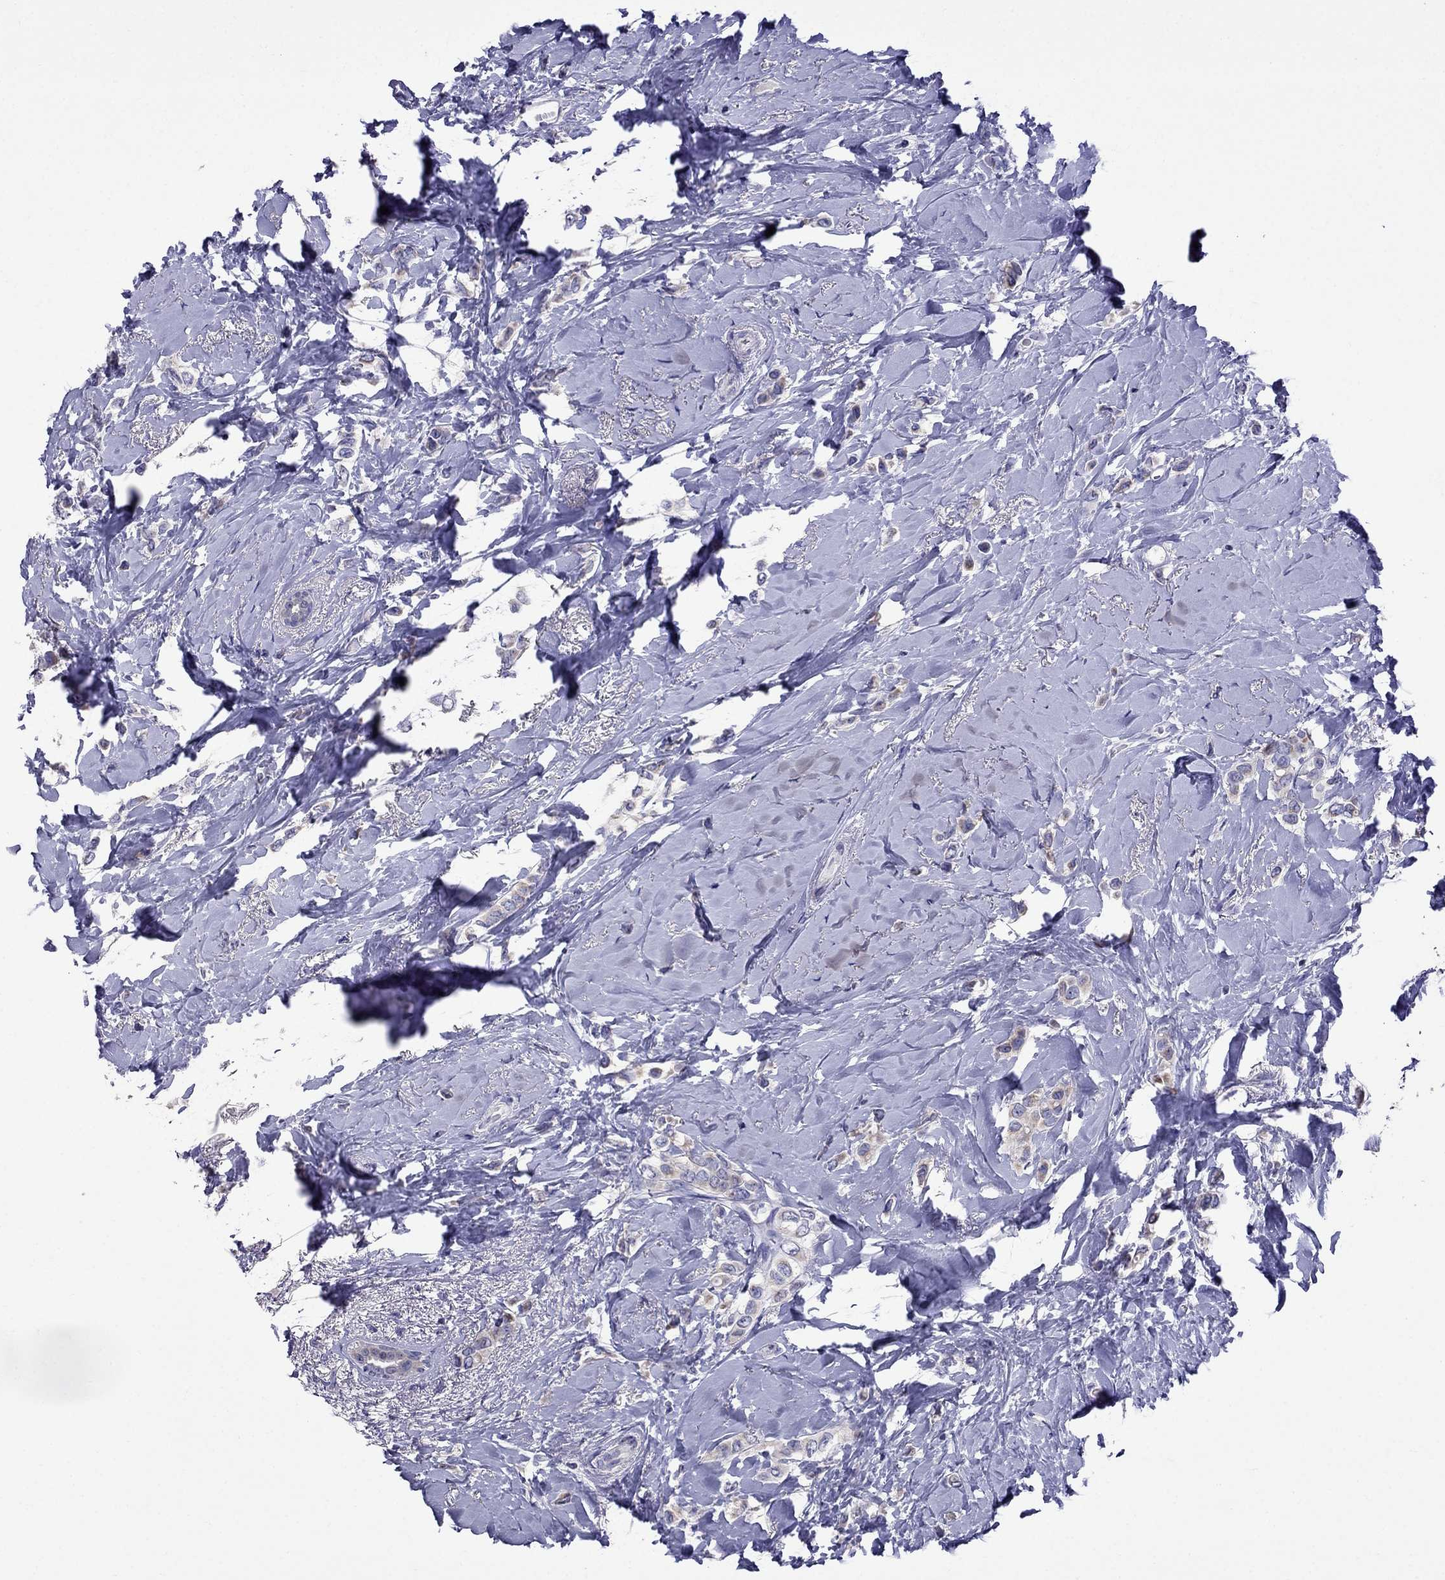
{"staining": {"intensity": "weak", "quantity": ">75%", "location": "cytoplasmic/membranous"}, "tissue": "breast cancer", "cell_type": "Tumor cells", "image_type": "cancer", "snomed": [{"axis": "morphology", "description": "Lobular carcinoma"}, {"axis": "topography", "description": "Breast"}], "caption": "Lobular carcinoma (breast) stained with DAB (3,3'-diaminobenzidine) immunohistochemistry (IHC) exhibits low levels of weak cytoplasmic/membranous positivity in about >75% of tumor cells.", "gene": "OXCT2", "patient": {"sex": "female", "age": 66}}